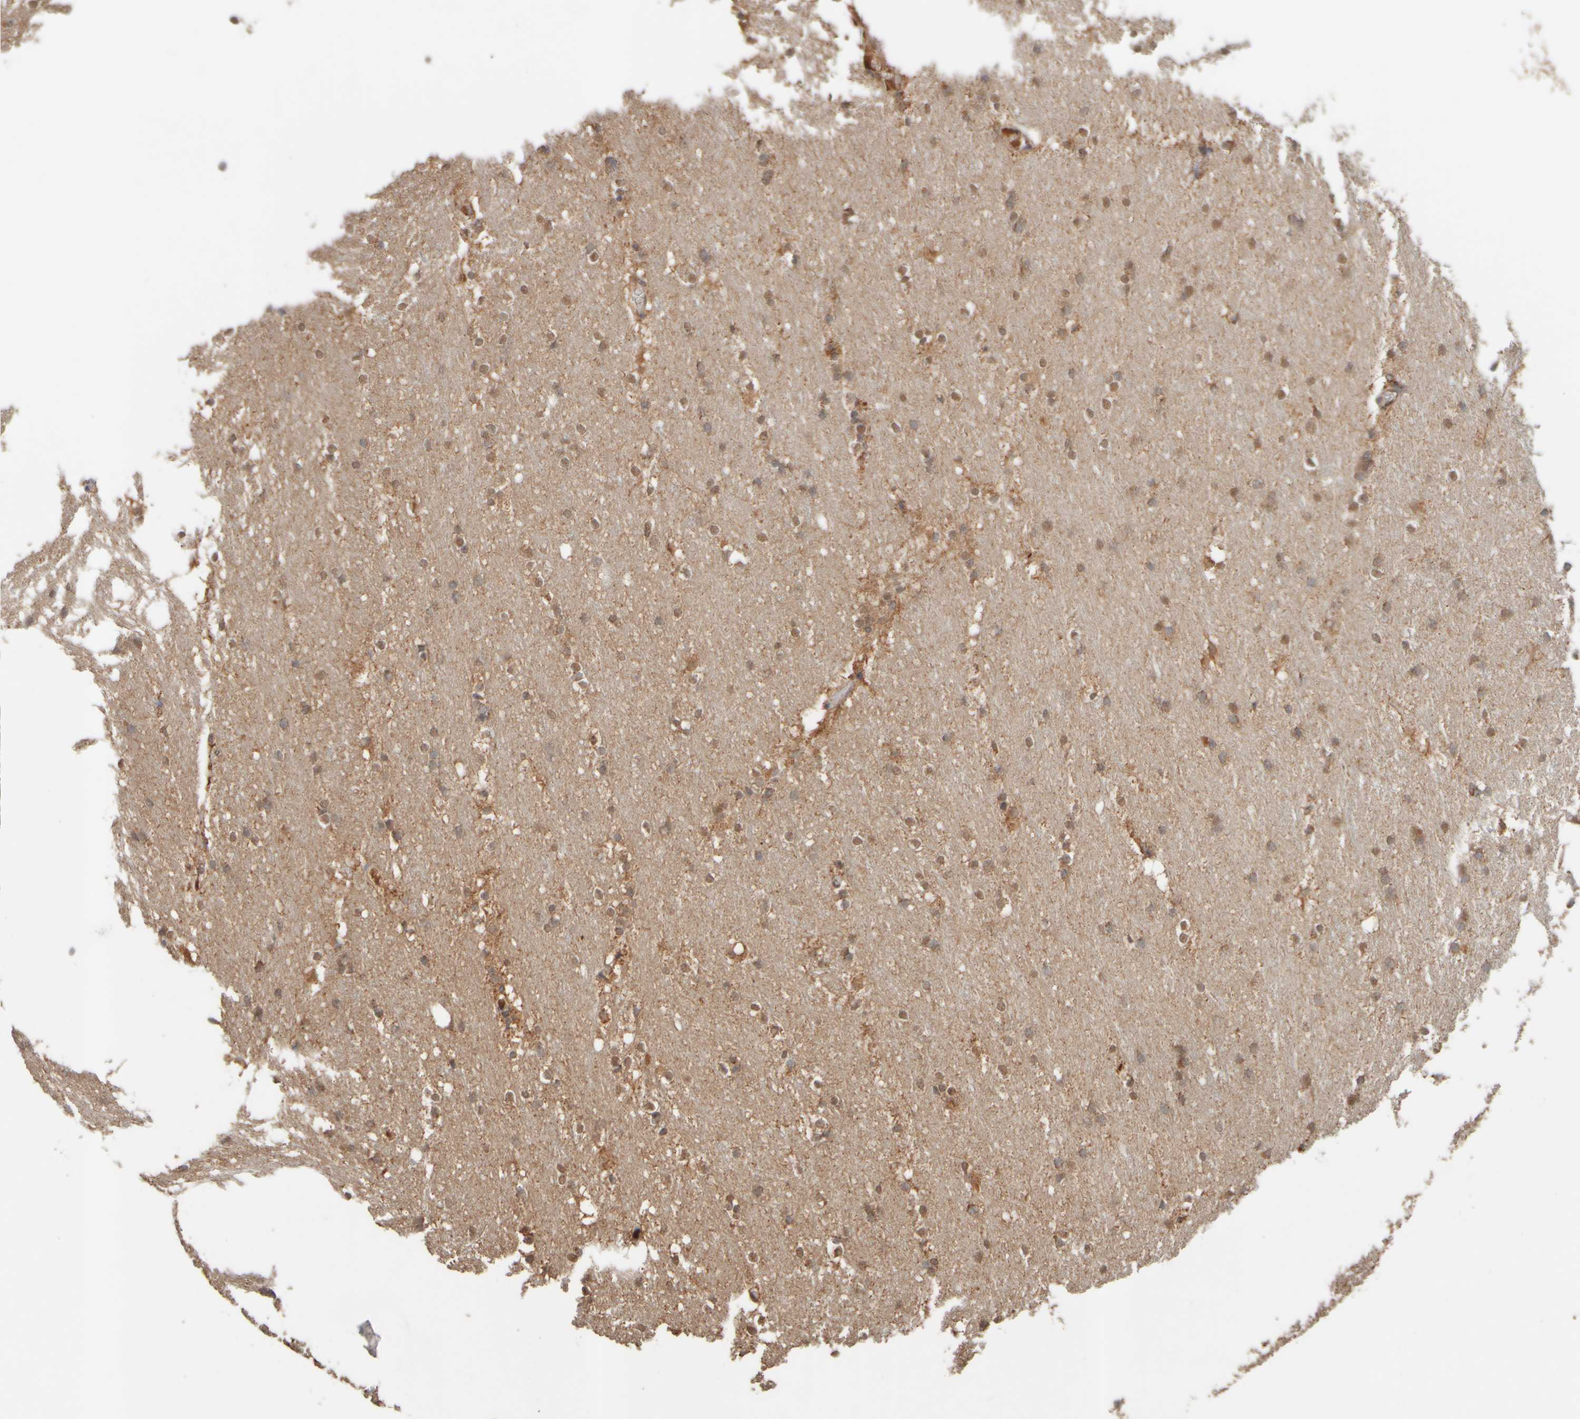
{"staining": {"intensity": "moderate", "quantity": ">75%", "location": "cytoplasmic/membranous,nuclear"}, "tissue": "caudate", "cell_type": "Glial cells", "image_type": "normal", "snomed": [{"axis": "morphology", "description": "Normal tissue, NOS"}, {"axis": "topography", "description": "Lateral ventricle wall"}], "caption": "About >75% of glial cells in unremarkable caudate demonstrate moderate cytoplasmic/membranous,nuclear protein positivity as visualized by brown immunohistochemical staining.", "gene": "EIF2B3", "patient": {"sex": "female", "age": 19}}